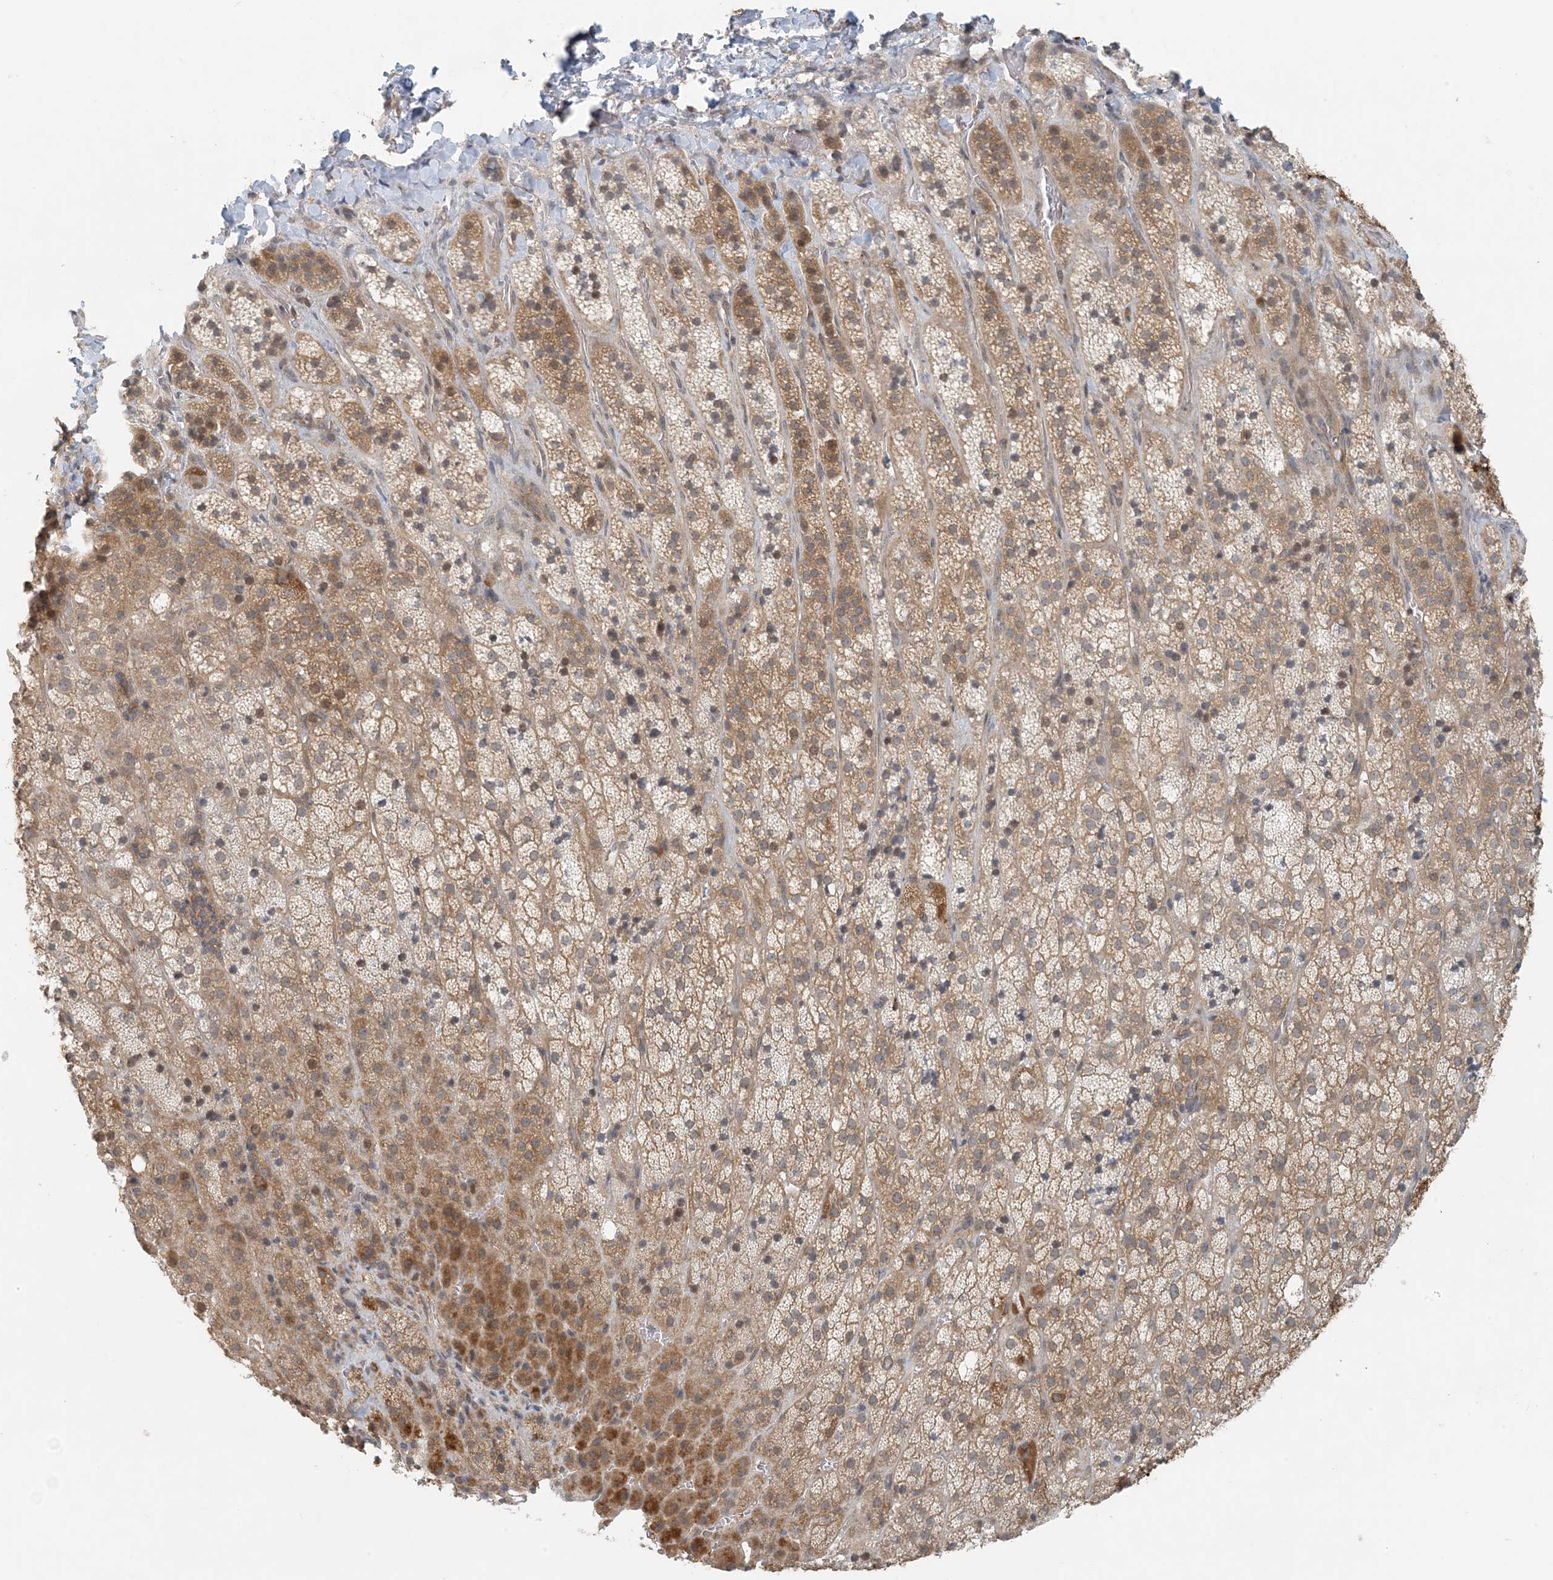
{"staining": {"intensity": "moderate", "quantity": "25%-75%", "location": "cytoplasmic/membranous"}, "tissue": "adrenal gland", "cell_type": "Glandular cells", "image_type": "normal", "snomed": [{"axis": "morphology", "description": "Normal tissue, NOS"}, {"axis": "topography", "description": "Adrenal gland"}], "caption": "Glandular cells show medium levels of moderate cytoplasmic/membranous positivity in approximately 25%-75% of cells in unremarkable human adrenal gland.", "gene": "OBI1", "patient": {"sex": "female", "age": 57}}